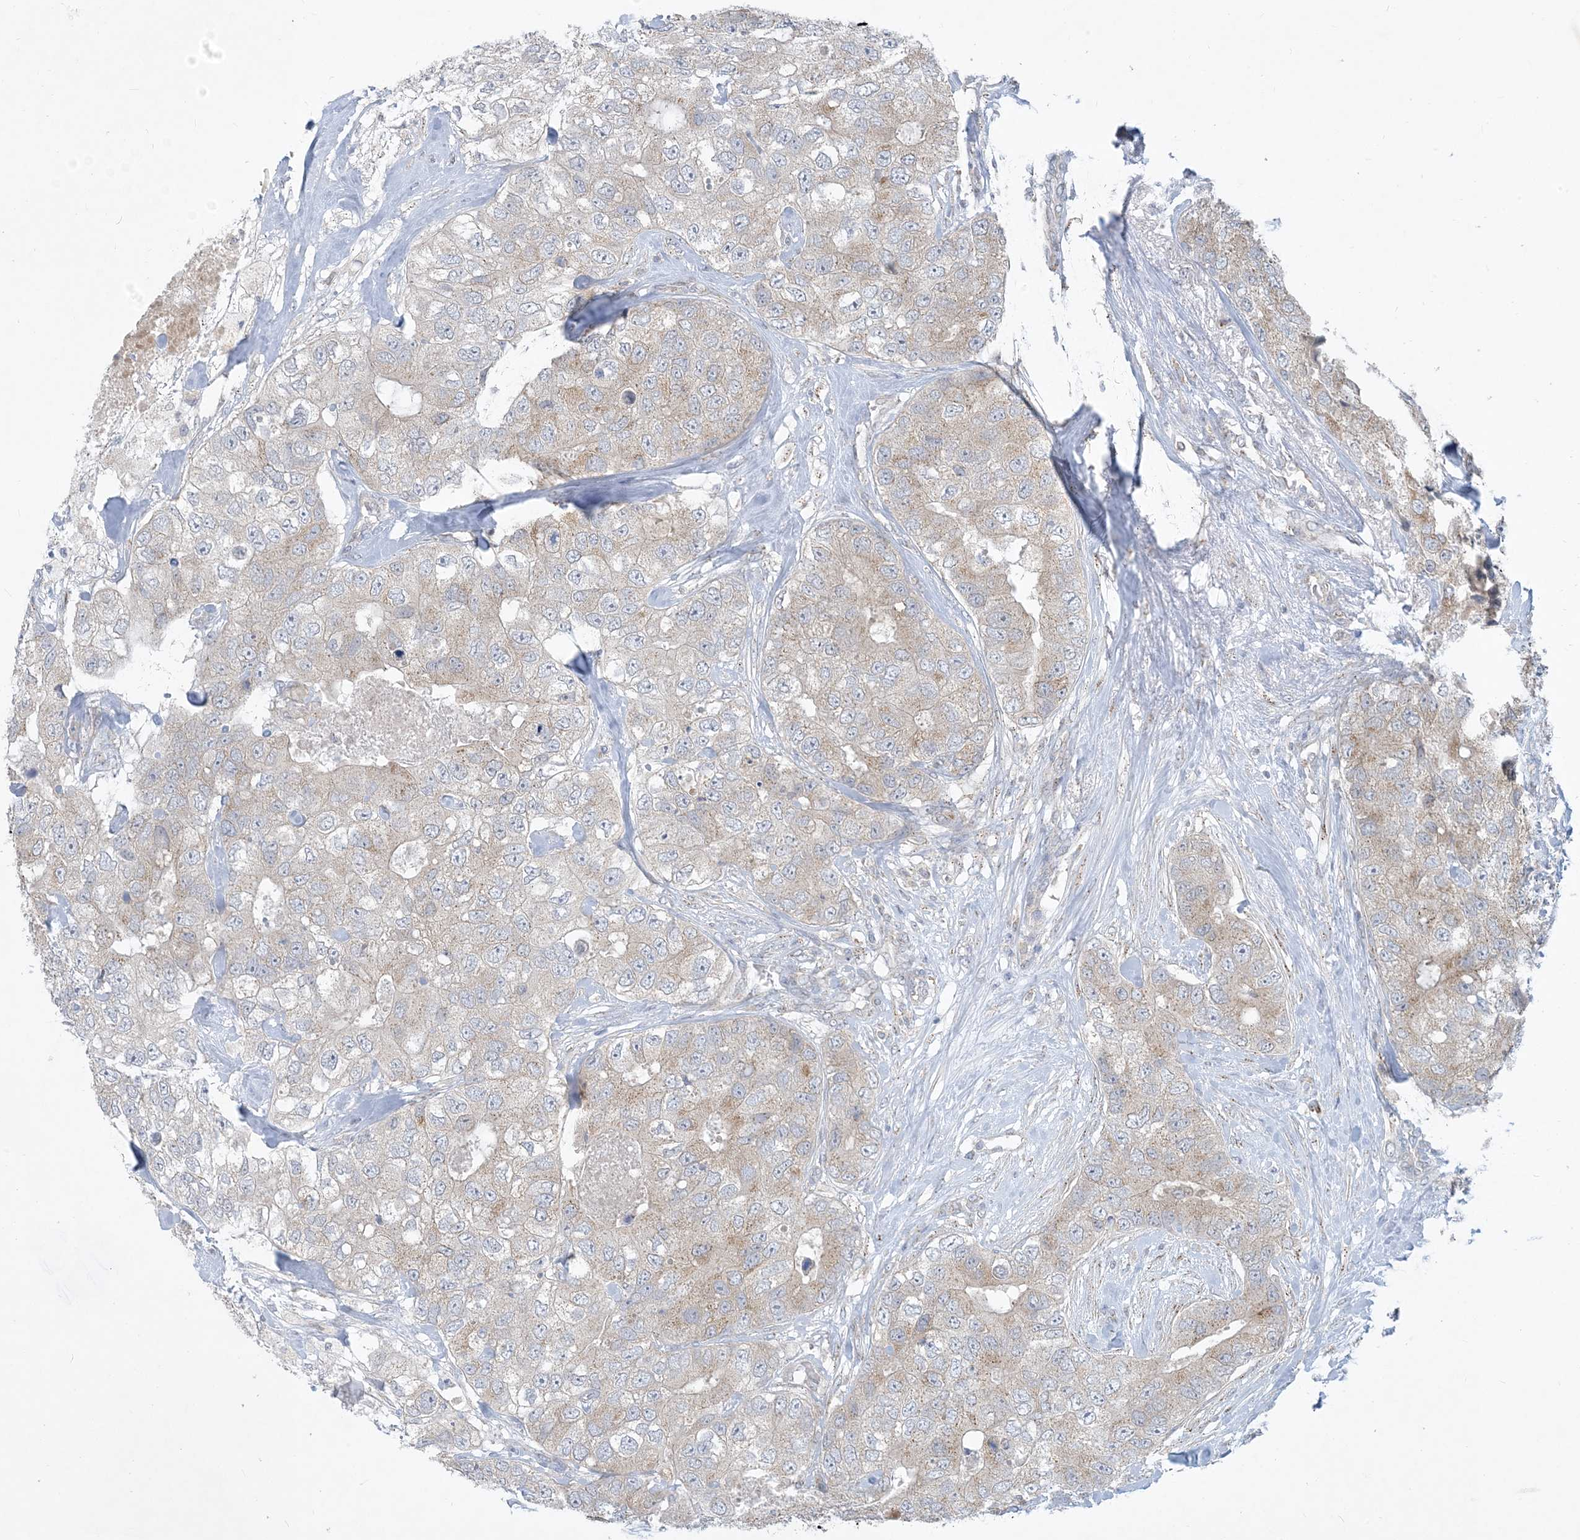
{"staining": {"intensity": "weak", "quantity": ">75%", "location": "cytoplasmic/membranous"}, "tissue": "breast cancer", "cell_type": "Tumor cells", "image_type": "cancer", "snomed": [{"axis": "morphology", "description": "Duct carcinoma"}, {"axis": "topography", "description": "Breast"}], "caption": "A histopathology image of breast cancer (infiltrating ductal carcinoma) stained for a protein displays weak cytoplasmic/membranous brown staining in tumor cells. (IHC, brightfield microscopy, high magnification).", "gene": "CCDC14", "patient": {"sex": "female", "age": 62}}